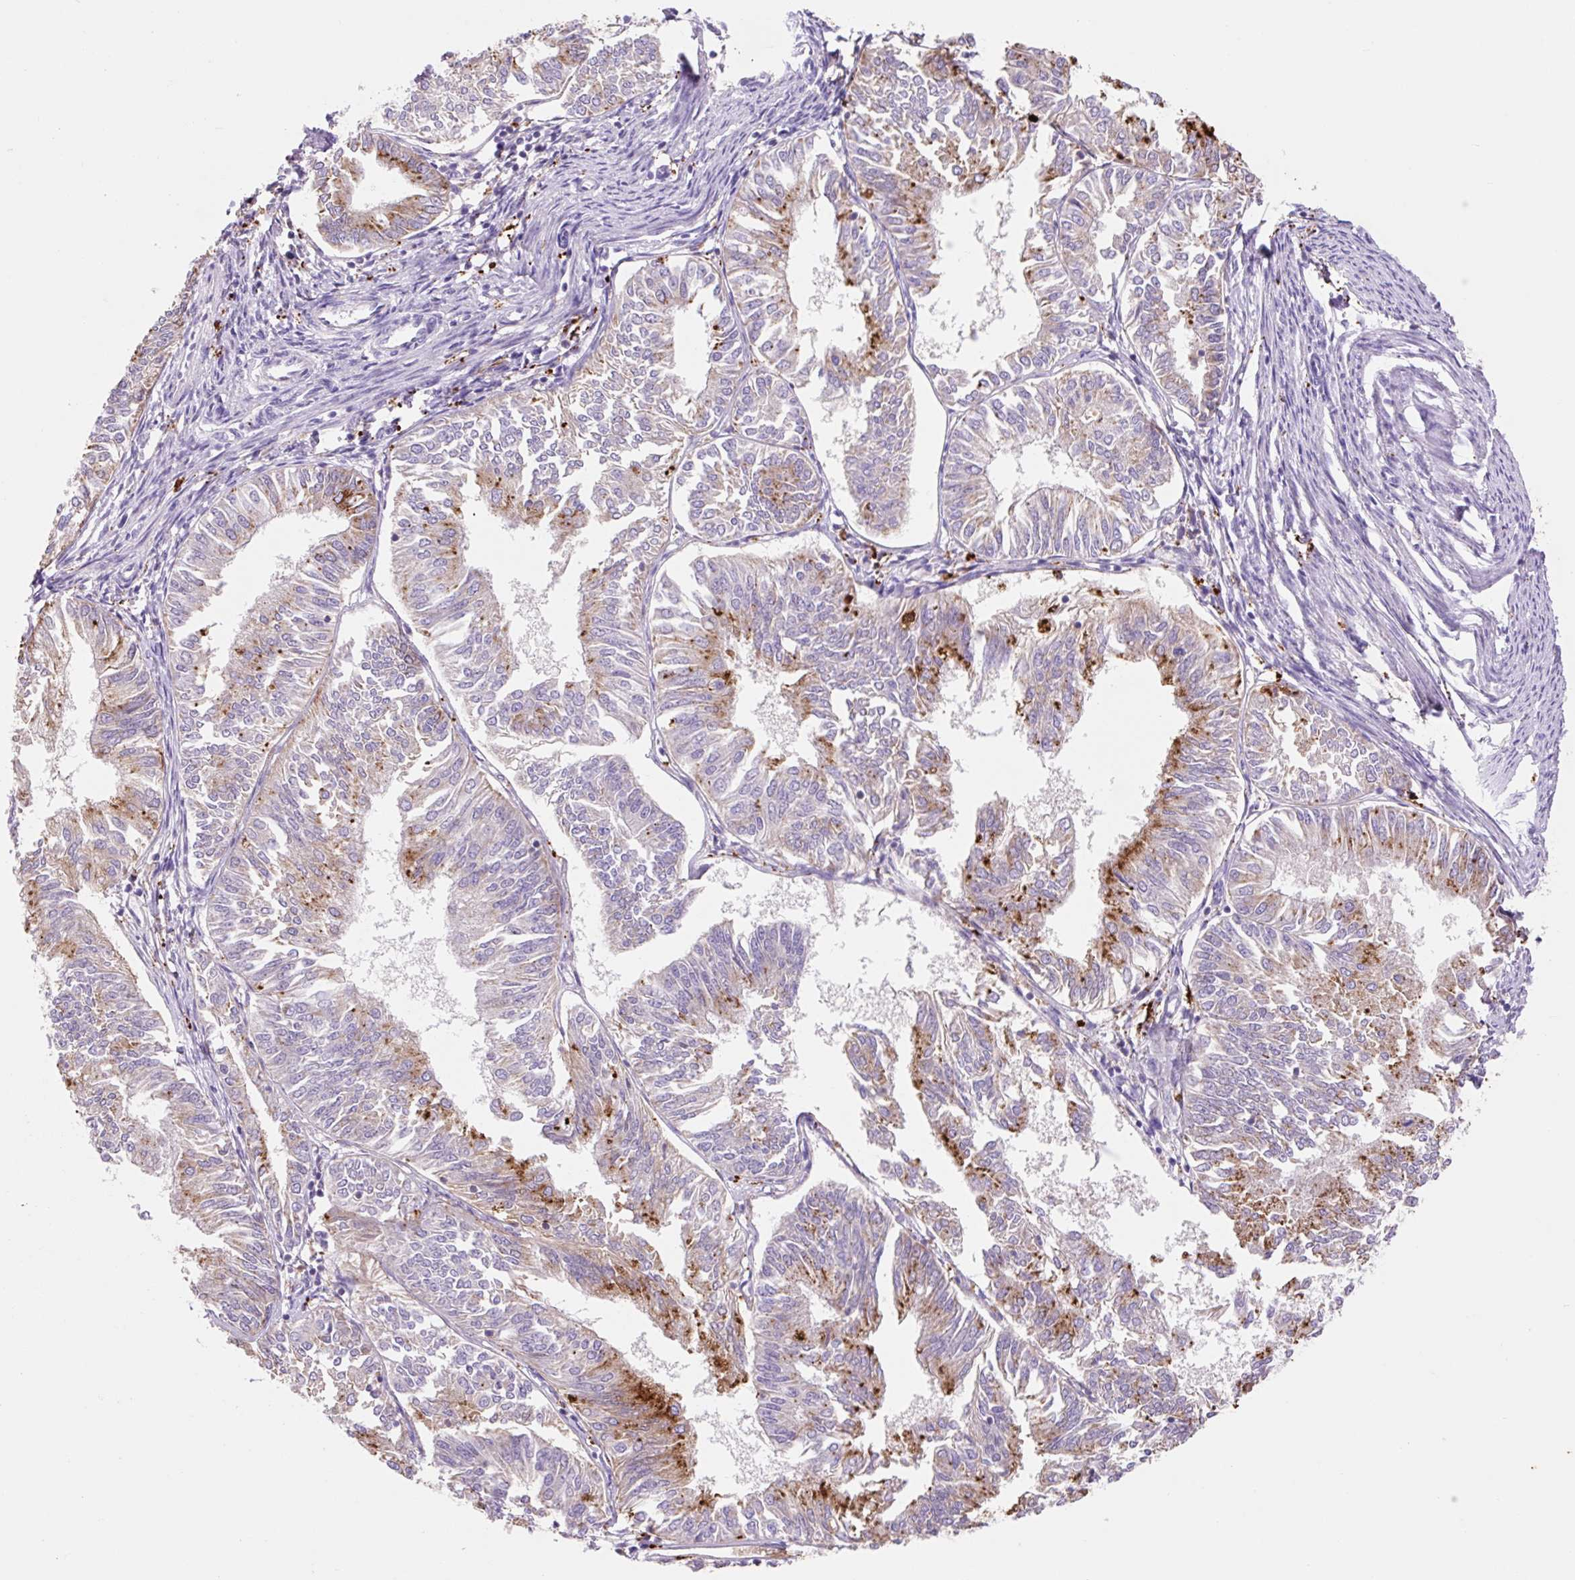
{"staining": {"intensity": "moderate", "quantity": "25%-75%", "location": "cytoplasmic/membranous"}, "tissue": "endometrial cancer", "cell_type": "Tumor cells", "image_type": "cancer", "snomed": [{"axis": "morphology", "description": "Adenocarcinoma, NOS"}, {"axis": "topography", "description": "Endometrium"}], "caption": "Human endometrial adenocarcinoma stained with a brown dye reveals moderate cytoplasmic/membranous positive staining in approximately 25%-75% of tumor cells.", "gene": "HEXA", "patient": {"sex": "female", "age": 58}}